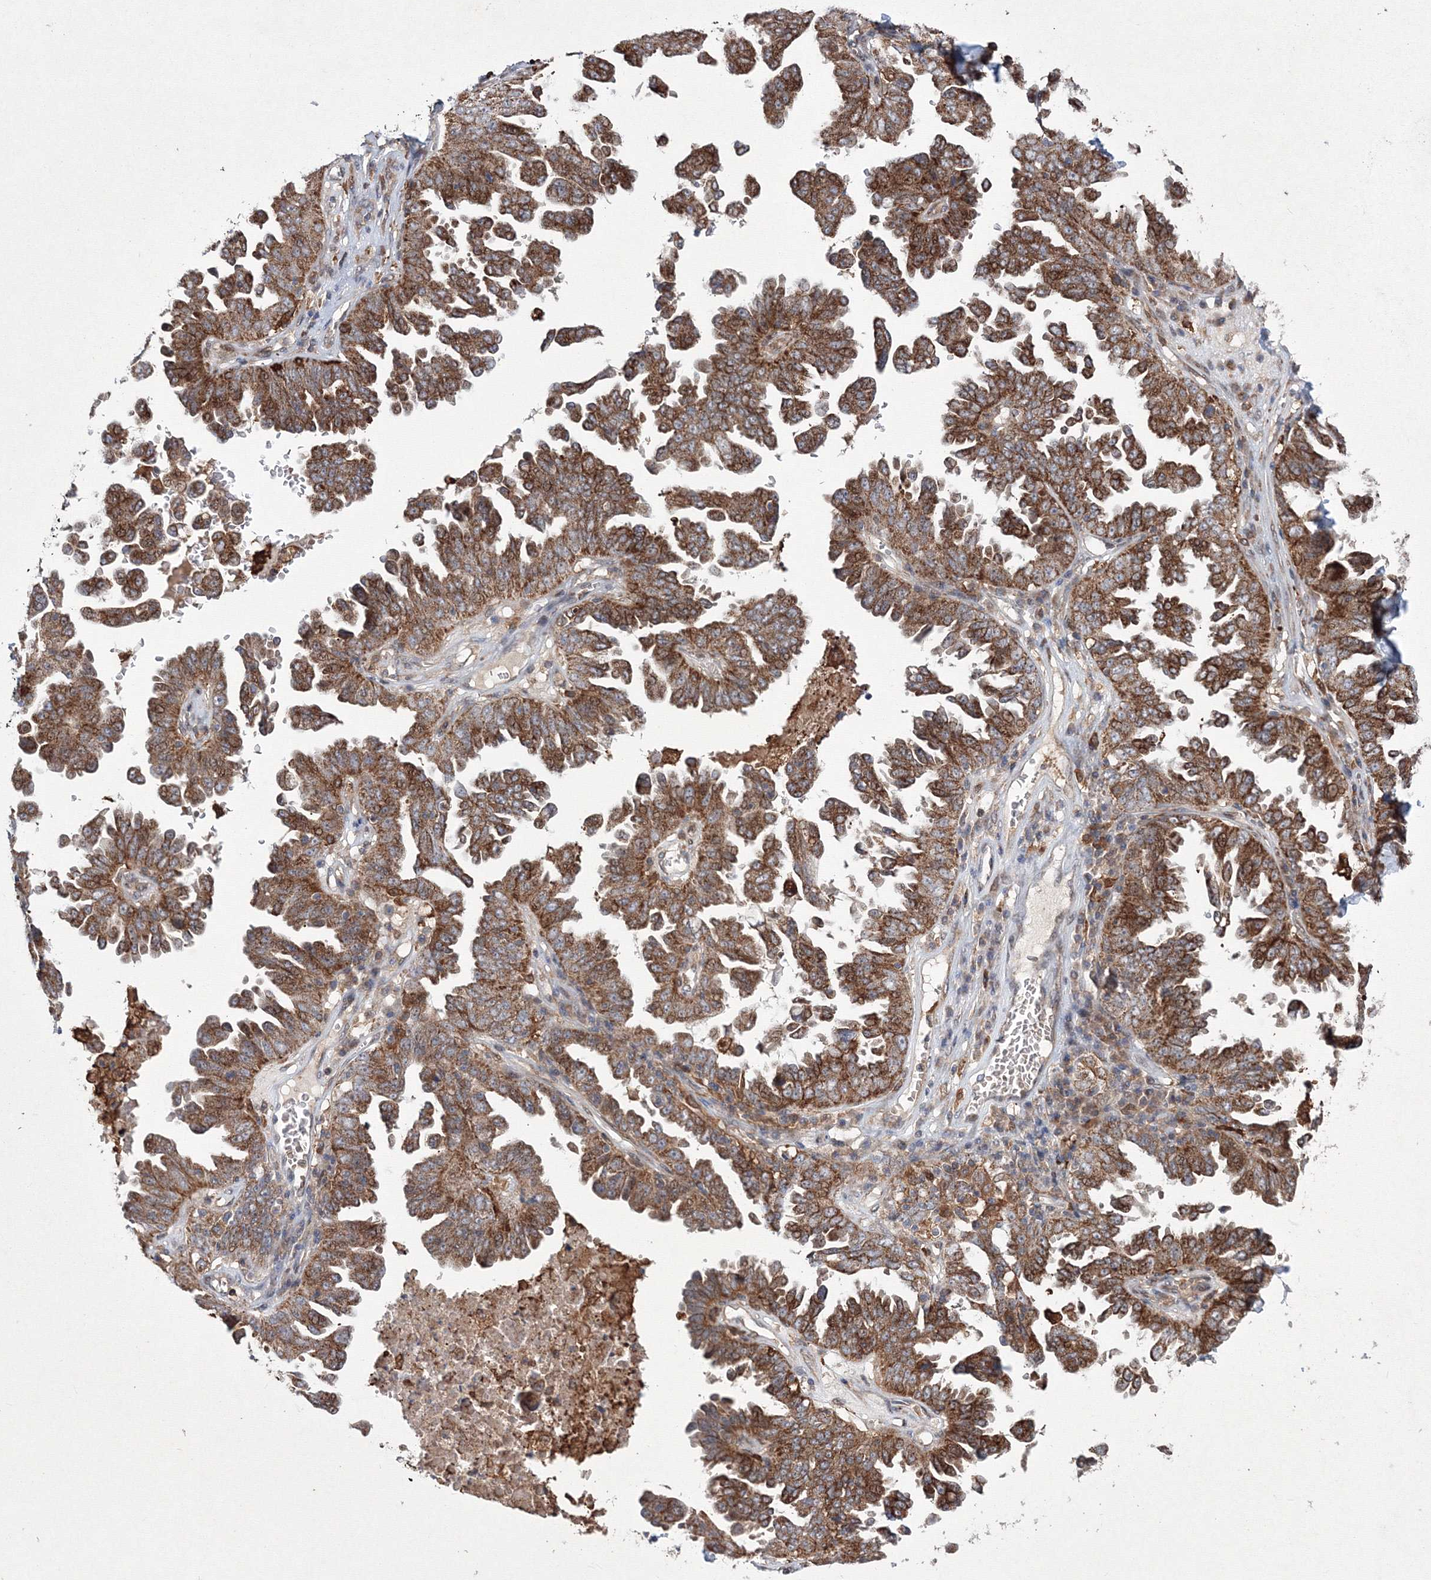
{"staining": {"intensity": "strong", "quantity": ">75%", "location": "cytoplasmic/membranous"}, "tissue": "ovarian cancer", "cell_type": "Tumor cells", "image_type": "cancer", "snomed": [{"axis": "morphology", "description": "Carcinoma, endometroid"}, {"axis": "topography", "description": "Ovary"}], "caption": "Ovarian cancer stained with a protein marker exhibits strong staining in tumor cells.", "gene": "RANBP3L", "patient": {"sex": "female", "age": 62}}